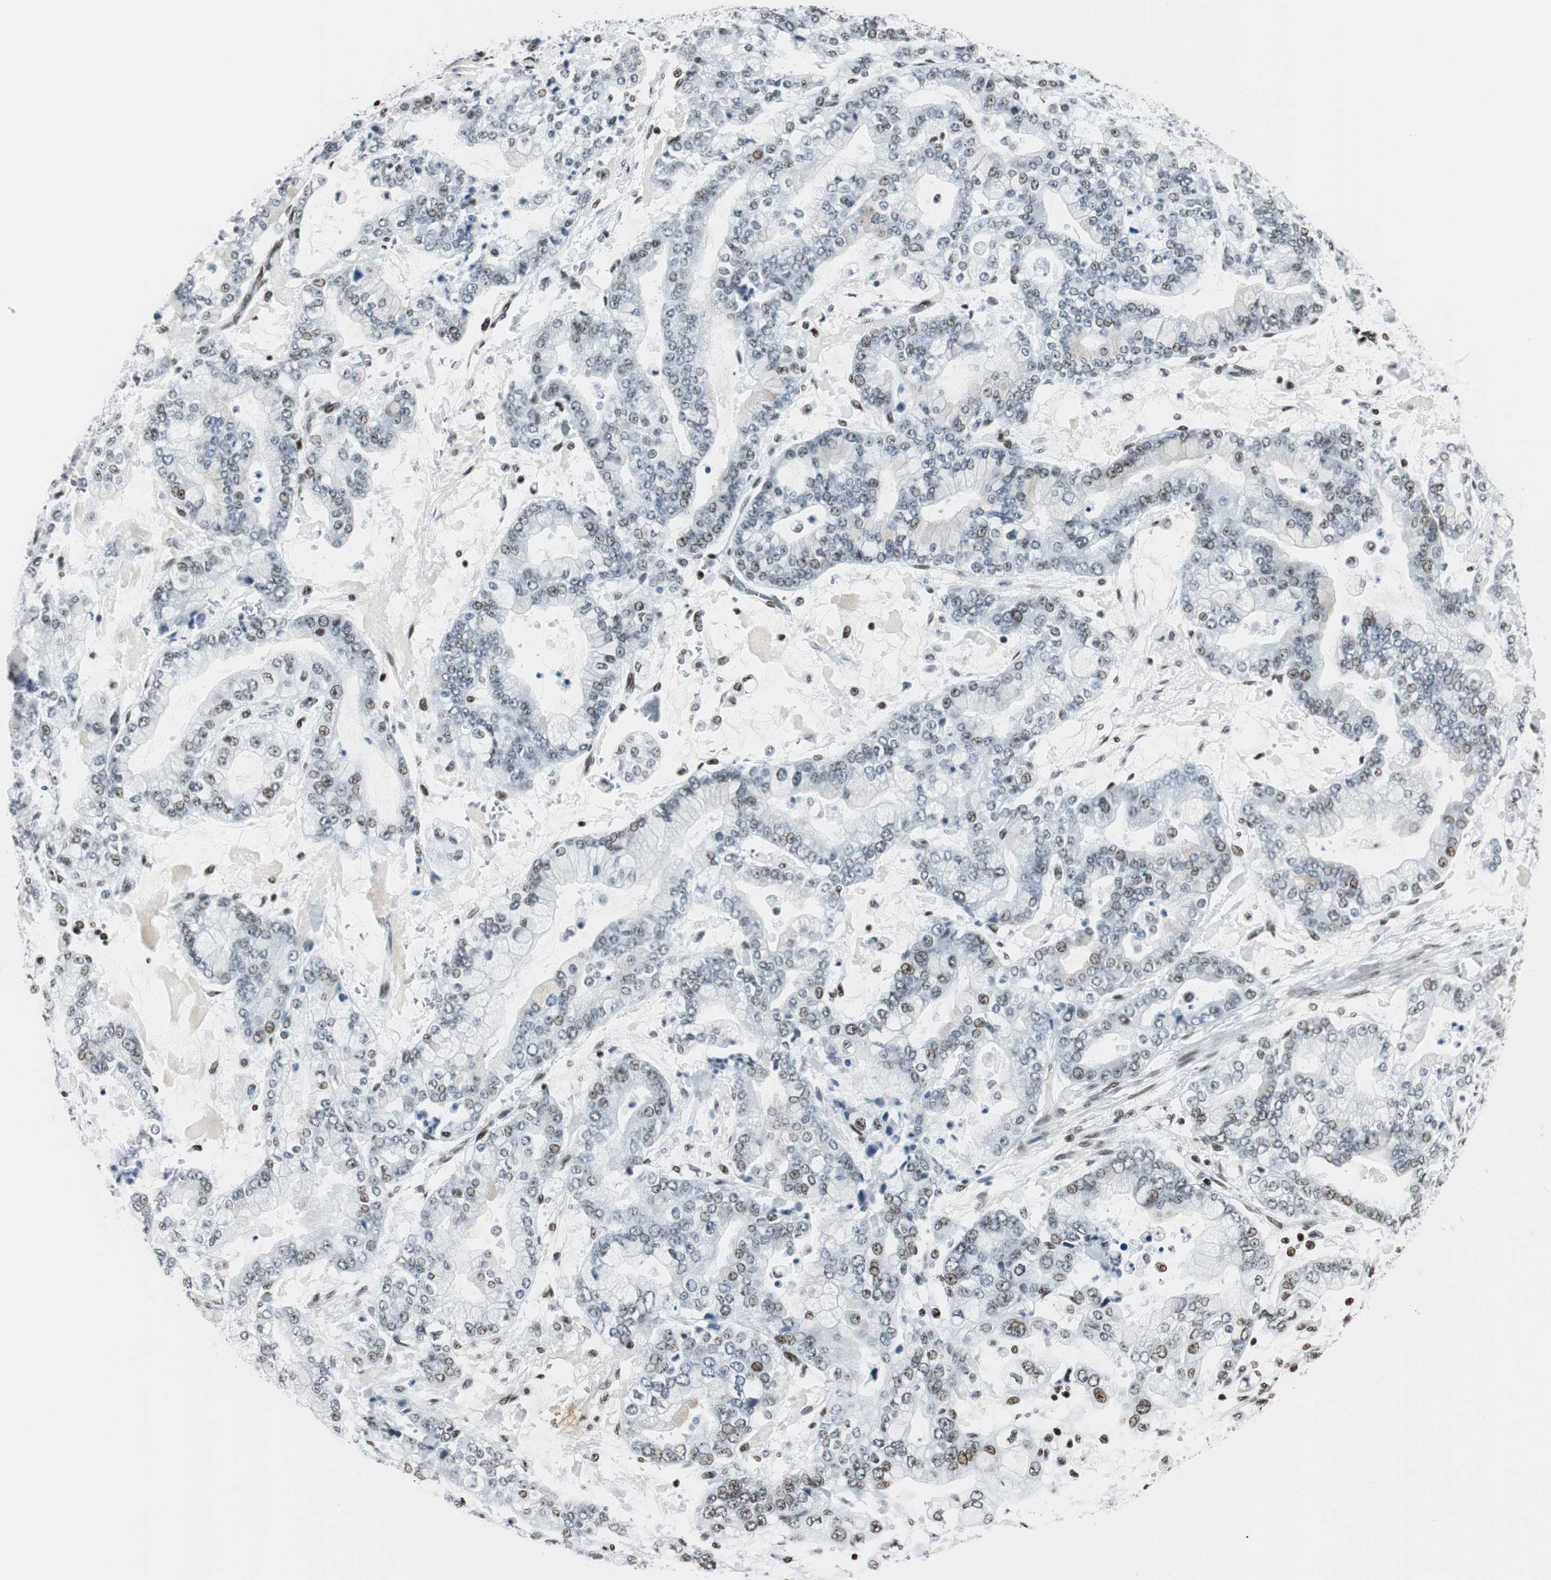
{"staining": {"intensity": "weak", "quantity": "25%-75%", "location": "nuclear"}, "tissue": "stomach cancer", "cell_type": "Tumor cells", "image_type": "cancer", "snomed": [{"axis": "morphology", "description": "Adenocarcinoma, NOS"}, {"axis": "topography", "description": "Stomach"}], "caption": "Immunohistochemical staining of stomach adenocarcinoma demonstrates low levels of weak nuclear protein positivity in about 25%-75% of tumor cells.", "gene": "RBBP4", "patient": {"sex": "male", "age": 76}}